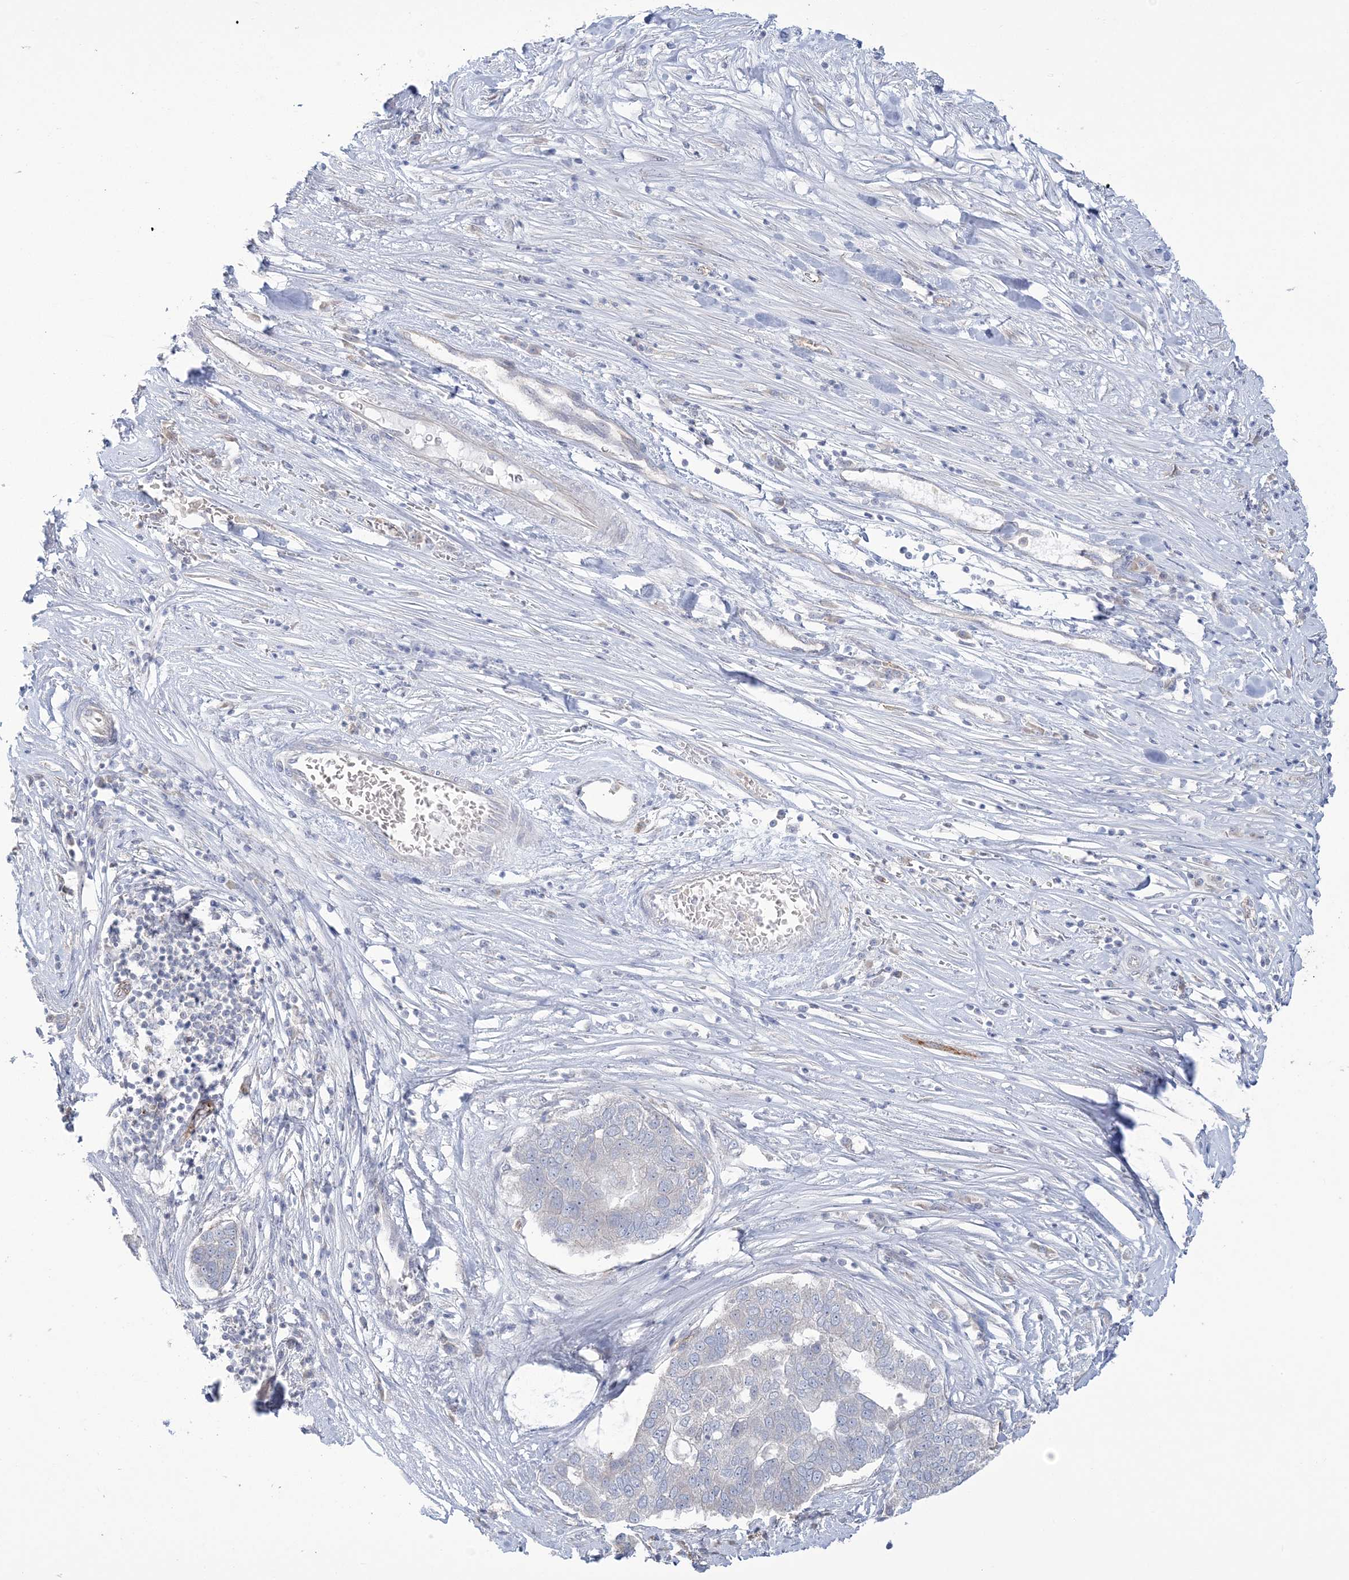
{"staining": {"intensity": "negative", "quantity": "none", "location": "none"}, "tissue": "pancreatic cancer", "cell_type": "Tumor cells", "image_type": "cancer", "snomed": [{"axis": "morphology", "description": "Adenocarcinoma, NOS"}, {"axis": "topography", "description": "Pancreas"}], "caption": "Immunohistochemical staining of adenocarcinoma (pancreatic) shows no significant positivity in tumor cells.", "gene": "FARSB", "patient": {"sex": "female", "age": 61}}